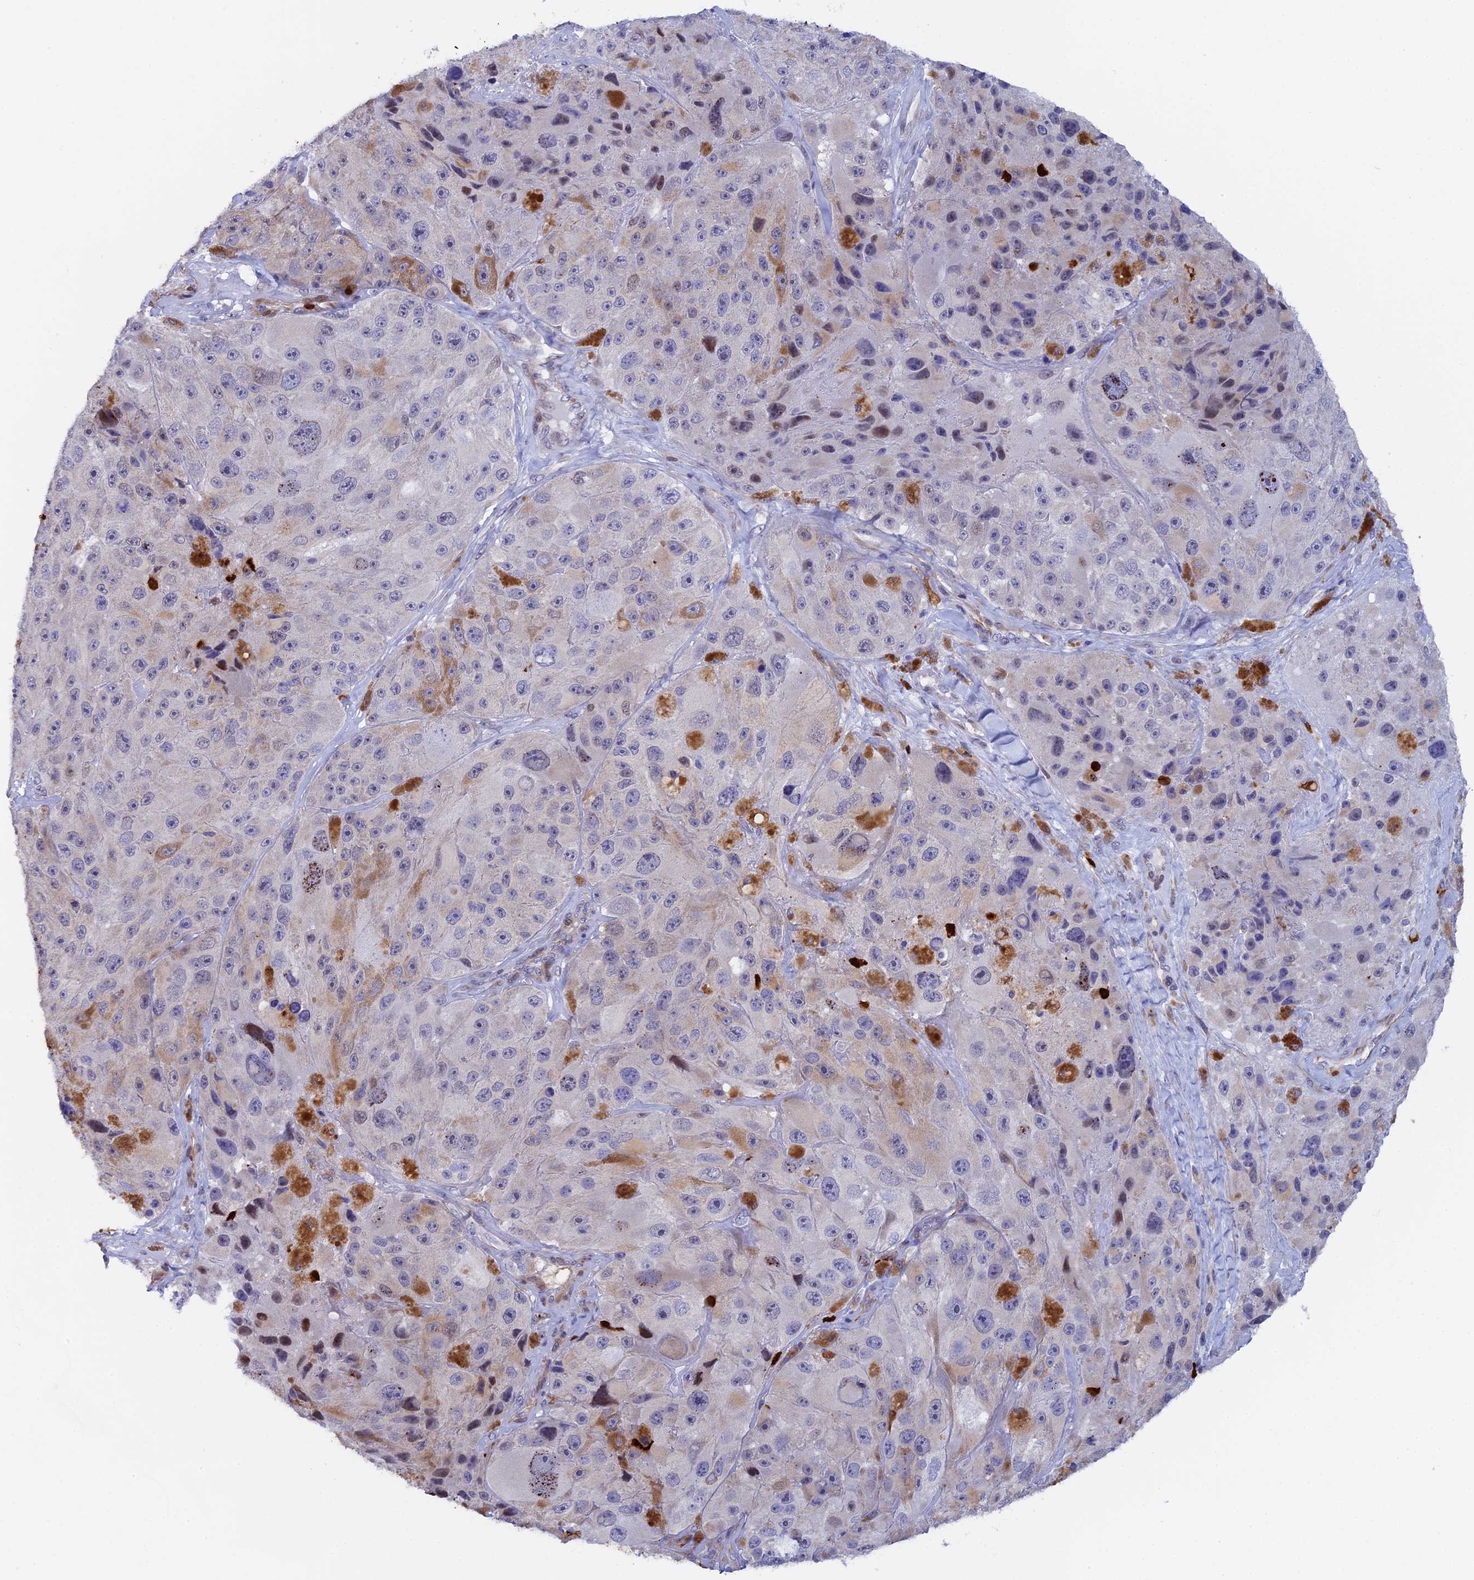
{"staining": {"intensity": "negative", "quantity": "none", "location": "none"}, "tissue": "melanoma", "cell_type": "Tumor cells", "image_type": "cancer", "snomed": [{"axis": "morphology", "description": "Malignant melanoma, Metastatic site"}, {"axis": "topography", "description": "Lymph node"}], "caption": "Immunohistochemical staining of malignant melanoma (metastatic site) shows no significant staining in tumor cells.", "gene": "SLC26A1", "patient": {"sex": "male", "age": 62}}